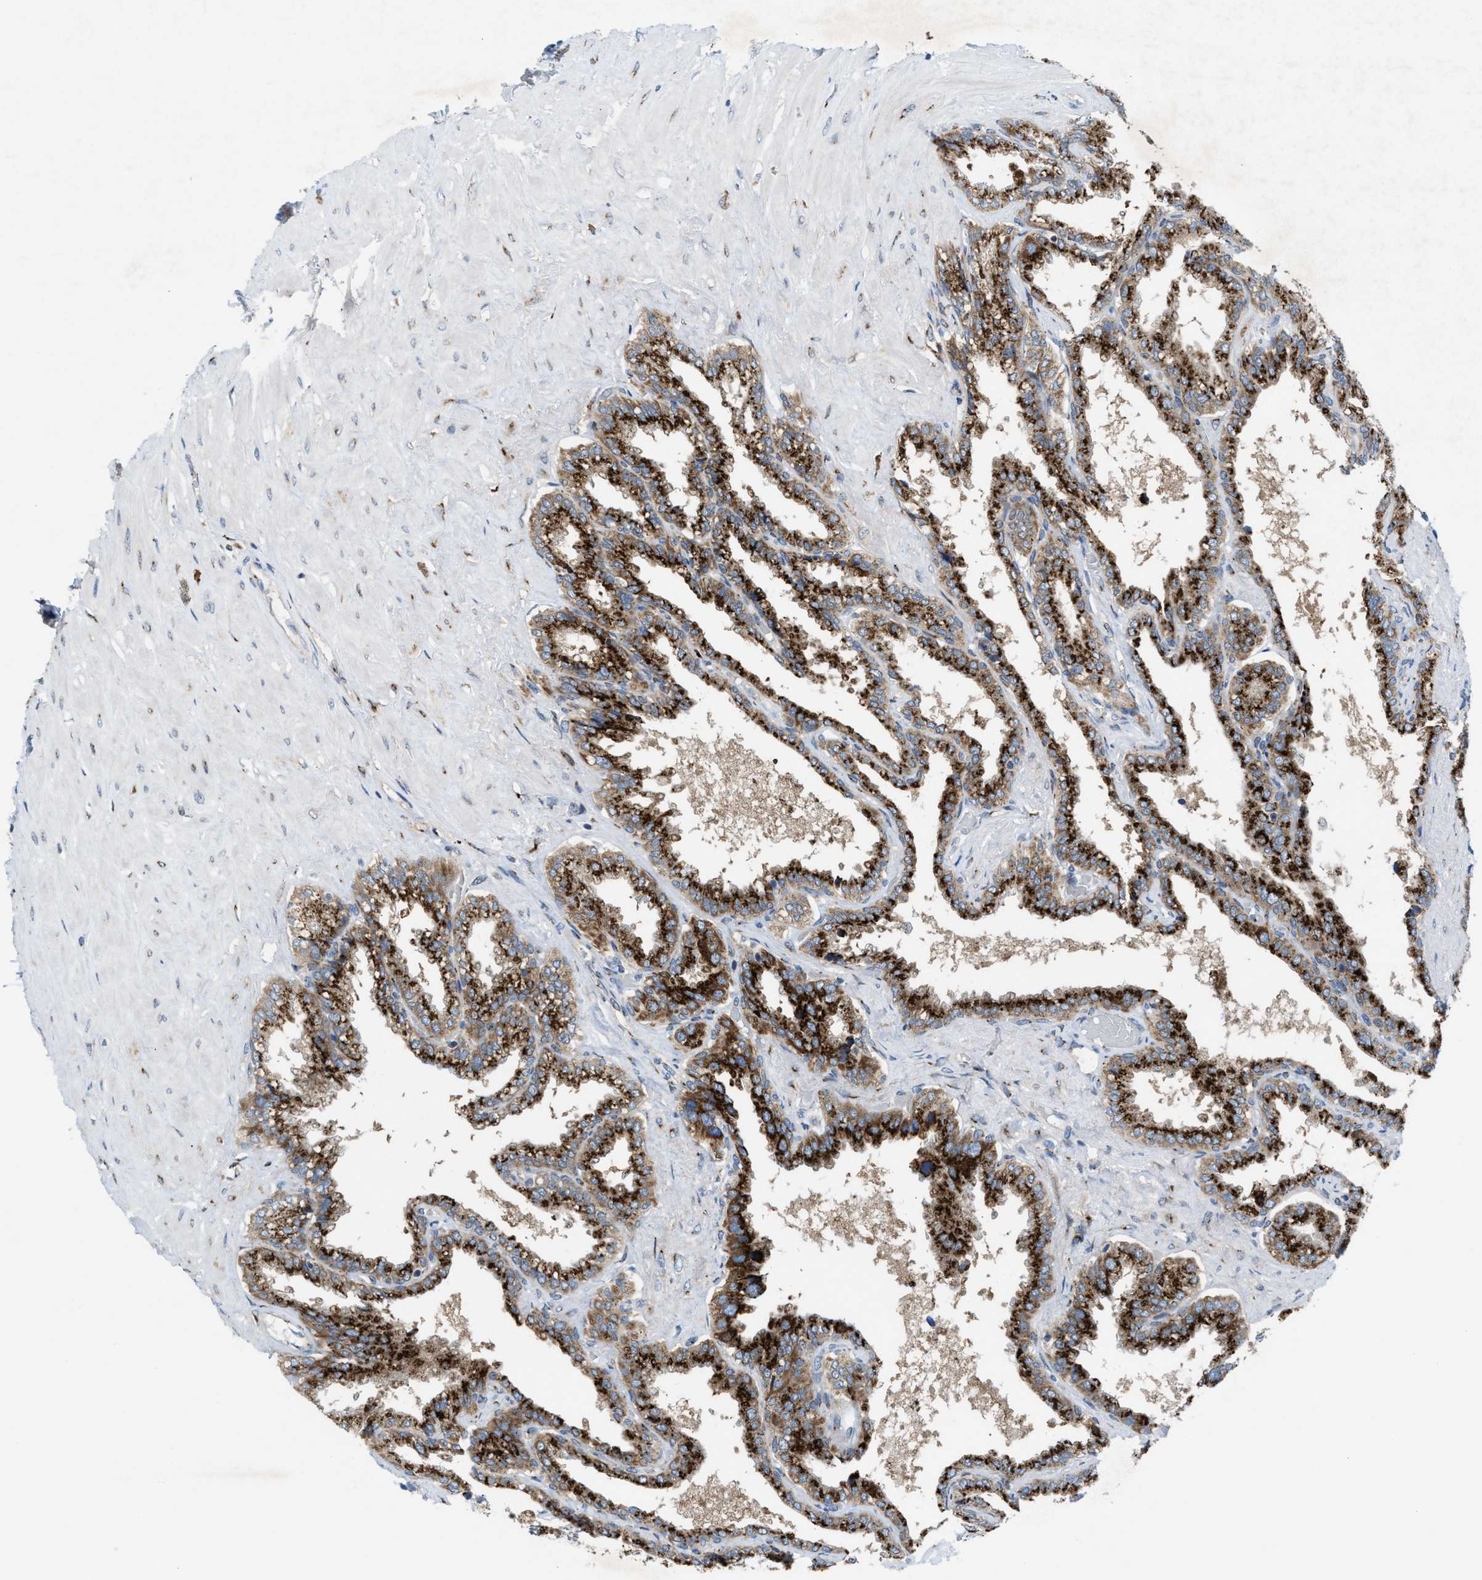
{"staining": {"intensity": "strong", "quantity": ">75%", "location": "cytoplasmic/membranous"}, "tissue": "seminal vesicle", "cell_type": "Glandular cells", "image_type": "normal", "snomed": [{"axis": "morphology", "description": "Normal tissue, NOS"}, {"axis": "topography", "description": "Seminal veicle"}], "caption": "Brown immunohistochemical staining in unremarkable human seminal vesicle exhibits strong cytoplasmic/membranous staining in about >75% of glandular cells. The staining is performed using DAB brown chromogen to label protein expression. The nuclei are counter-stained blue using hematoxylin.", "gene": "SLC38A10", "patient": {"sex": "male", "age": 46}}